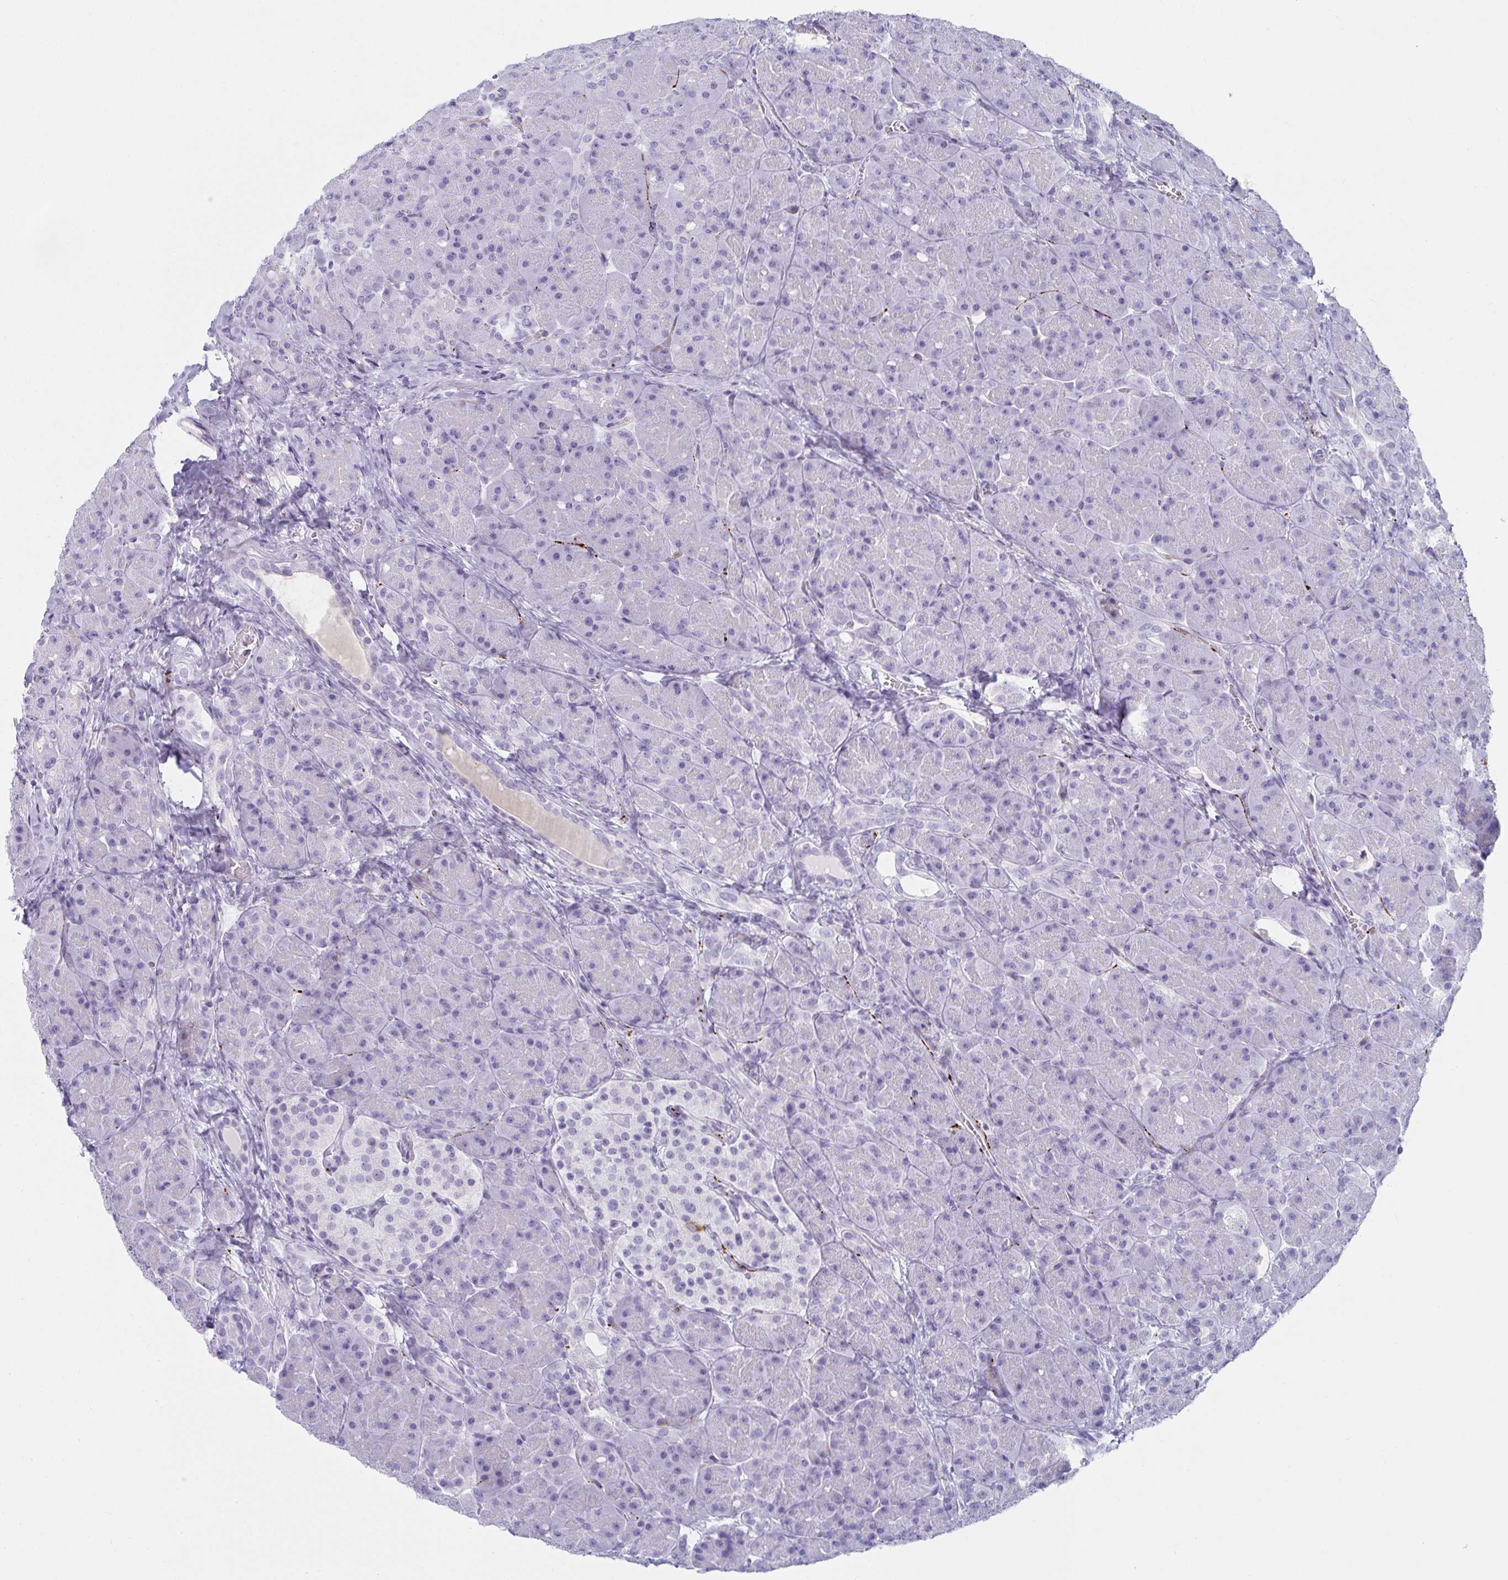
{"staining": {"intensity": "negative", "quantity": "none", "location": "none"}, "tissue": "pancreas", "cell_type": "Exocrine glandular cells", "image_type": "normal", "snomed": [{"axis": "morphology", "description": "Normal tissue, NOS"}, {"axis": "topography", "description": "Pancreas"}], "caption": "Immunohistochemistry histopathology image of unremarkable pancreas: pancreas stained with DAB reveals no significant protein staining in exocrine glandular cells. The staining was performed using DAB to visualize the protein expression in brown, while the nuclei were stained in blue with hematoxylin (Magnification: 20x).", "gene": "NPY", "patient": {"sex": "male", "age": 55}}